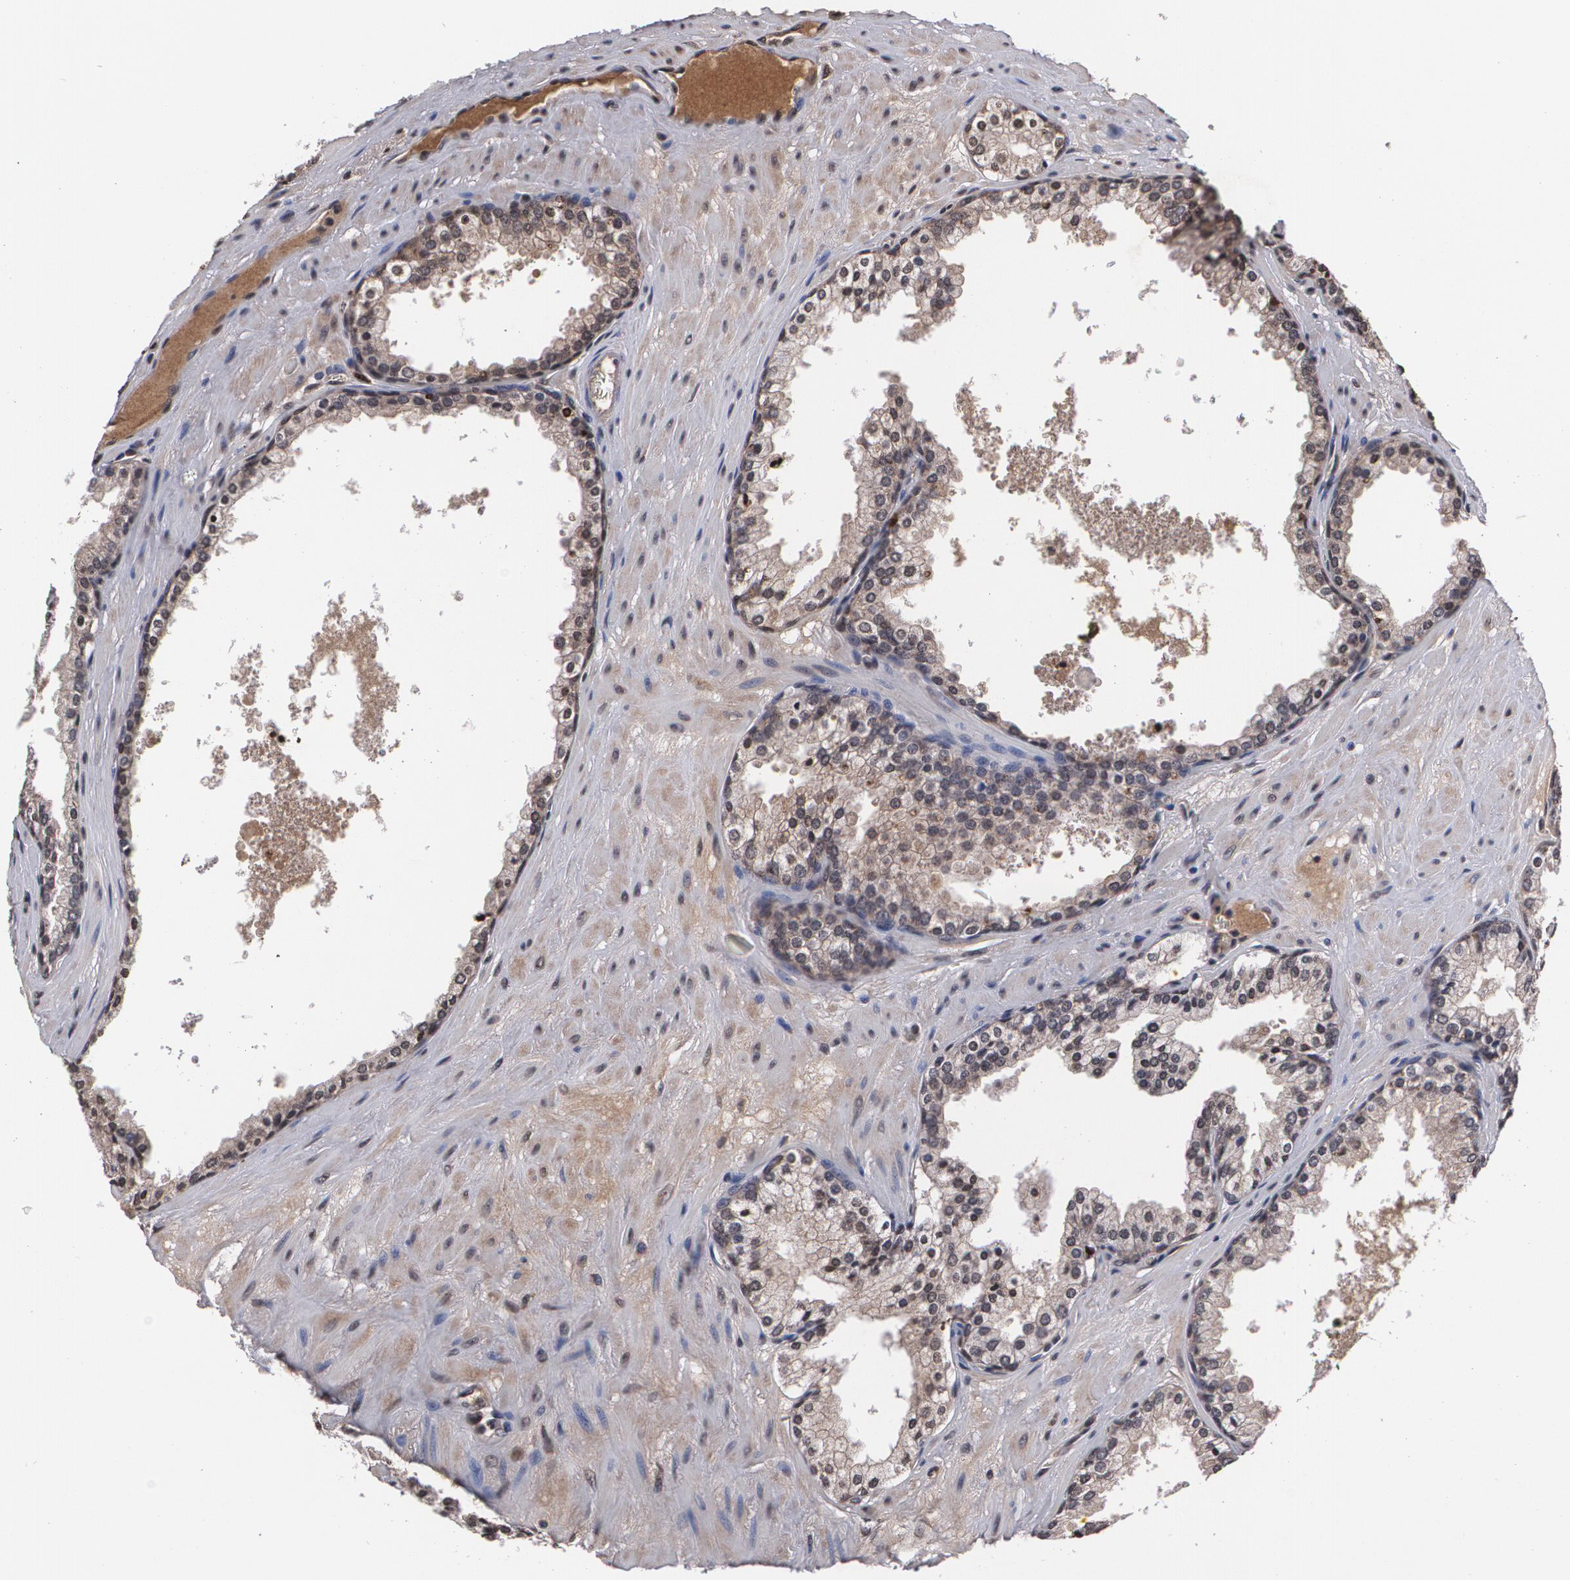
{"staining": {"intensity": "weak", "quantity": "25%-75%", "location": "cytoplasmic/membranous"}, "tissue": "prostate cancer", "cell_type": "Tumor cells", "image_type": "cancer", "snomed": [{"axis": "morphology", "description": "Adenocarcinoma, Medium grade"}, {"axis": "topography", "description": "Prostate"}], "caption": "A brown stain shows weak cytoplasmic/membranous expression of a protein in human prostate cancer tumor cells.", "gene": "MVP", "patient": {"sex": "male", "age": 60}}